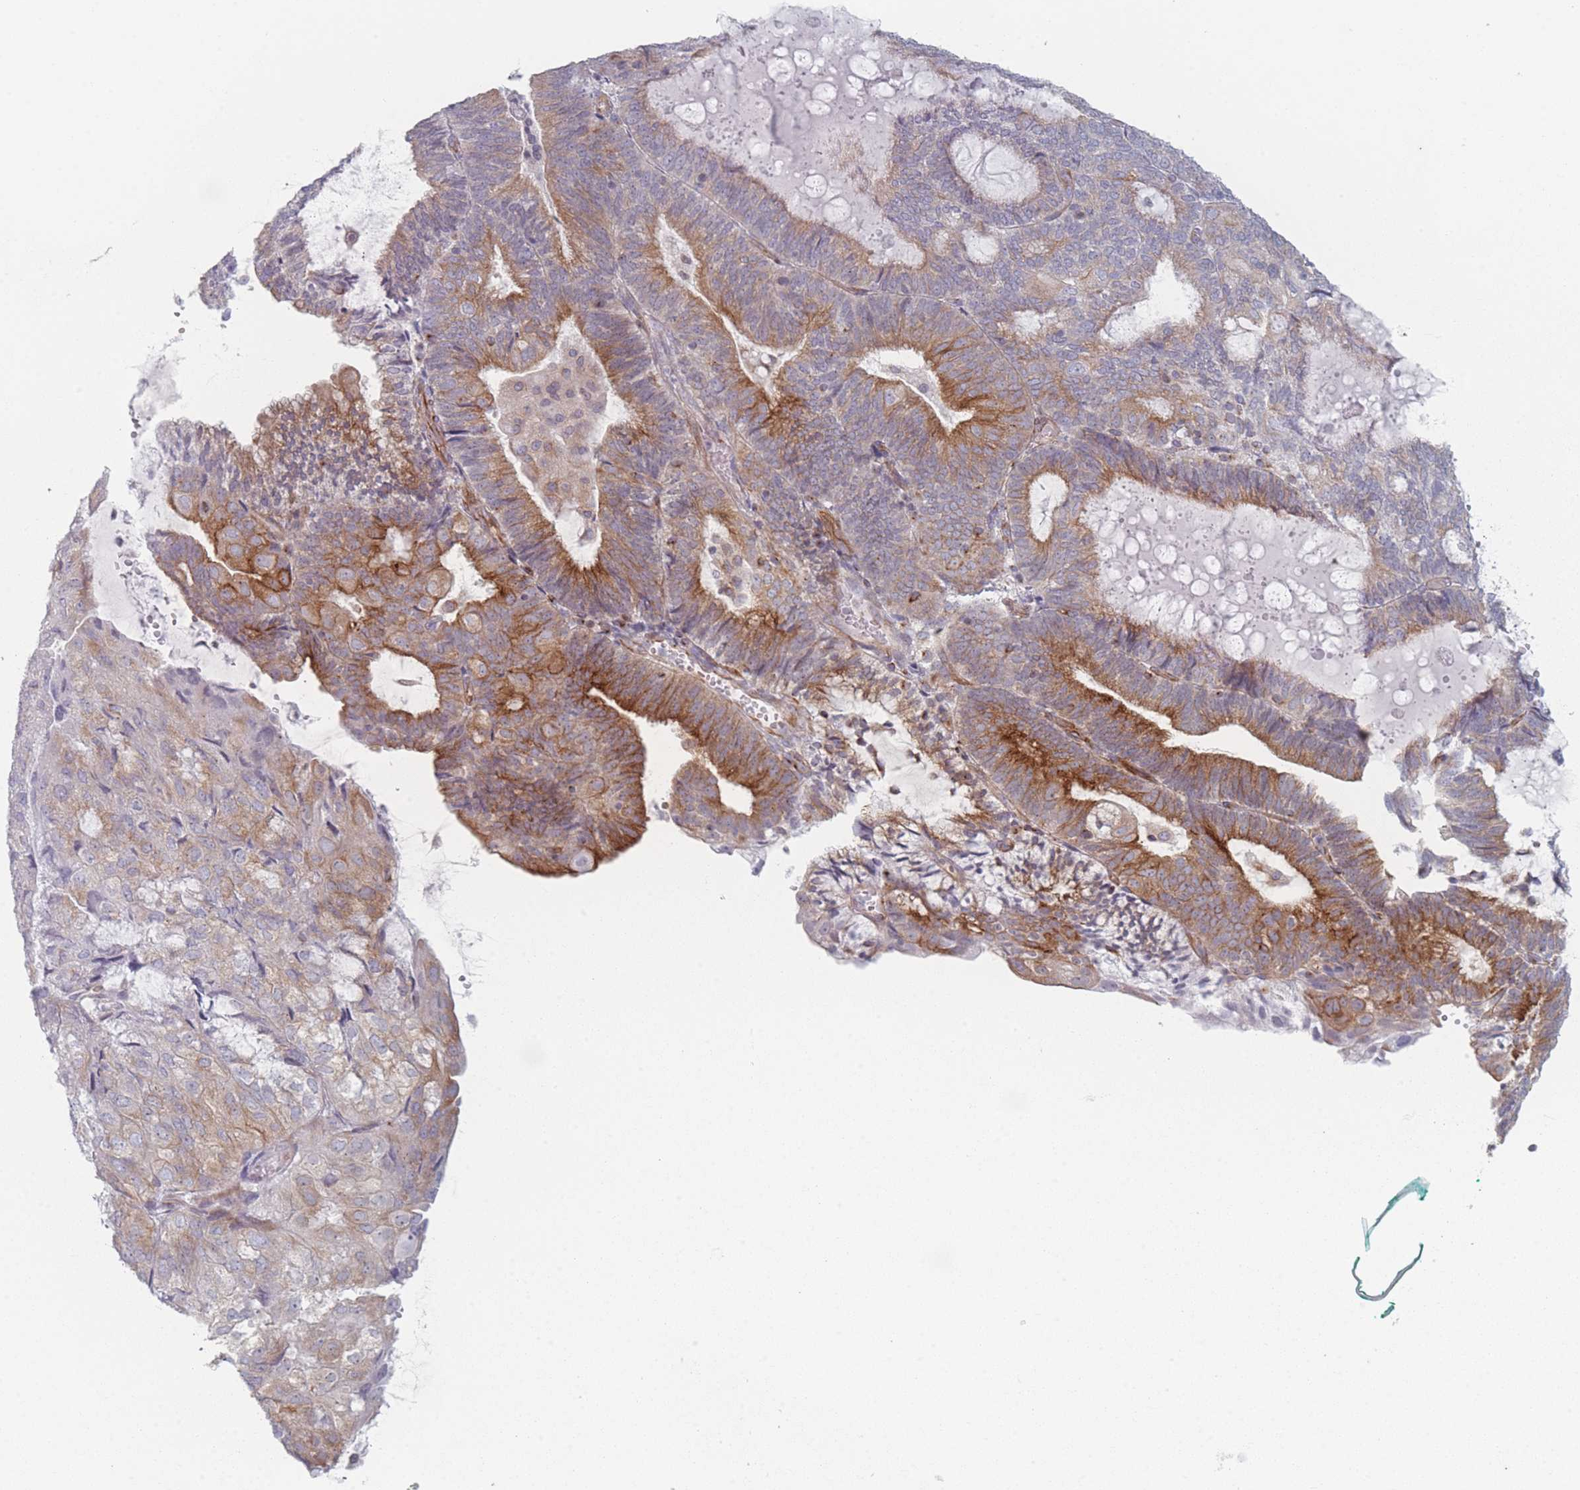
{"staining": {"intensity": "moderate", "quantity": "25%-75%", "location": "cytoplasmic/membranous"}, "tissue": "endometrial cancer", "cell_type": "Tumor cells", "image_type": "cancer", "snomed": [{"axis": "morphology", "description": "Adenocarcinoma, NOS"}, {"axis": "topography", "description": "Endometrium"}], "caption": "Immunohistochemical staining of human adenocarcinoma (endometrial) demonstrates medium levels of moderate cytoplasmic/membranous protein positivity in approximately 25%-75% of tumor cells.", "gene": "RNF4", "patient": {"sex": "female", "age": 81}}